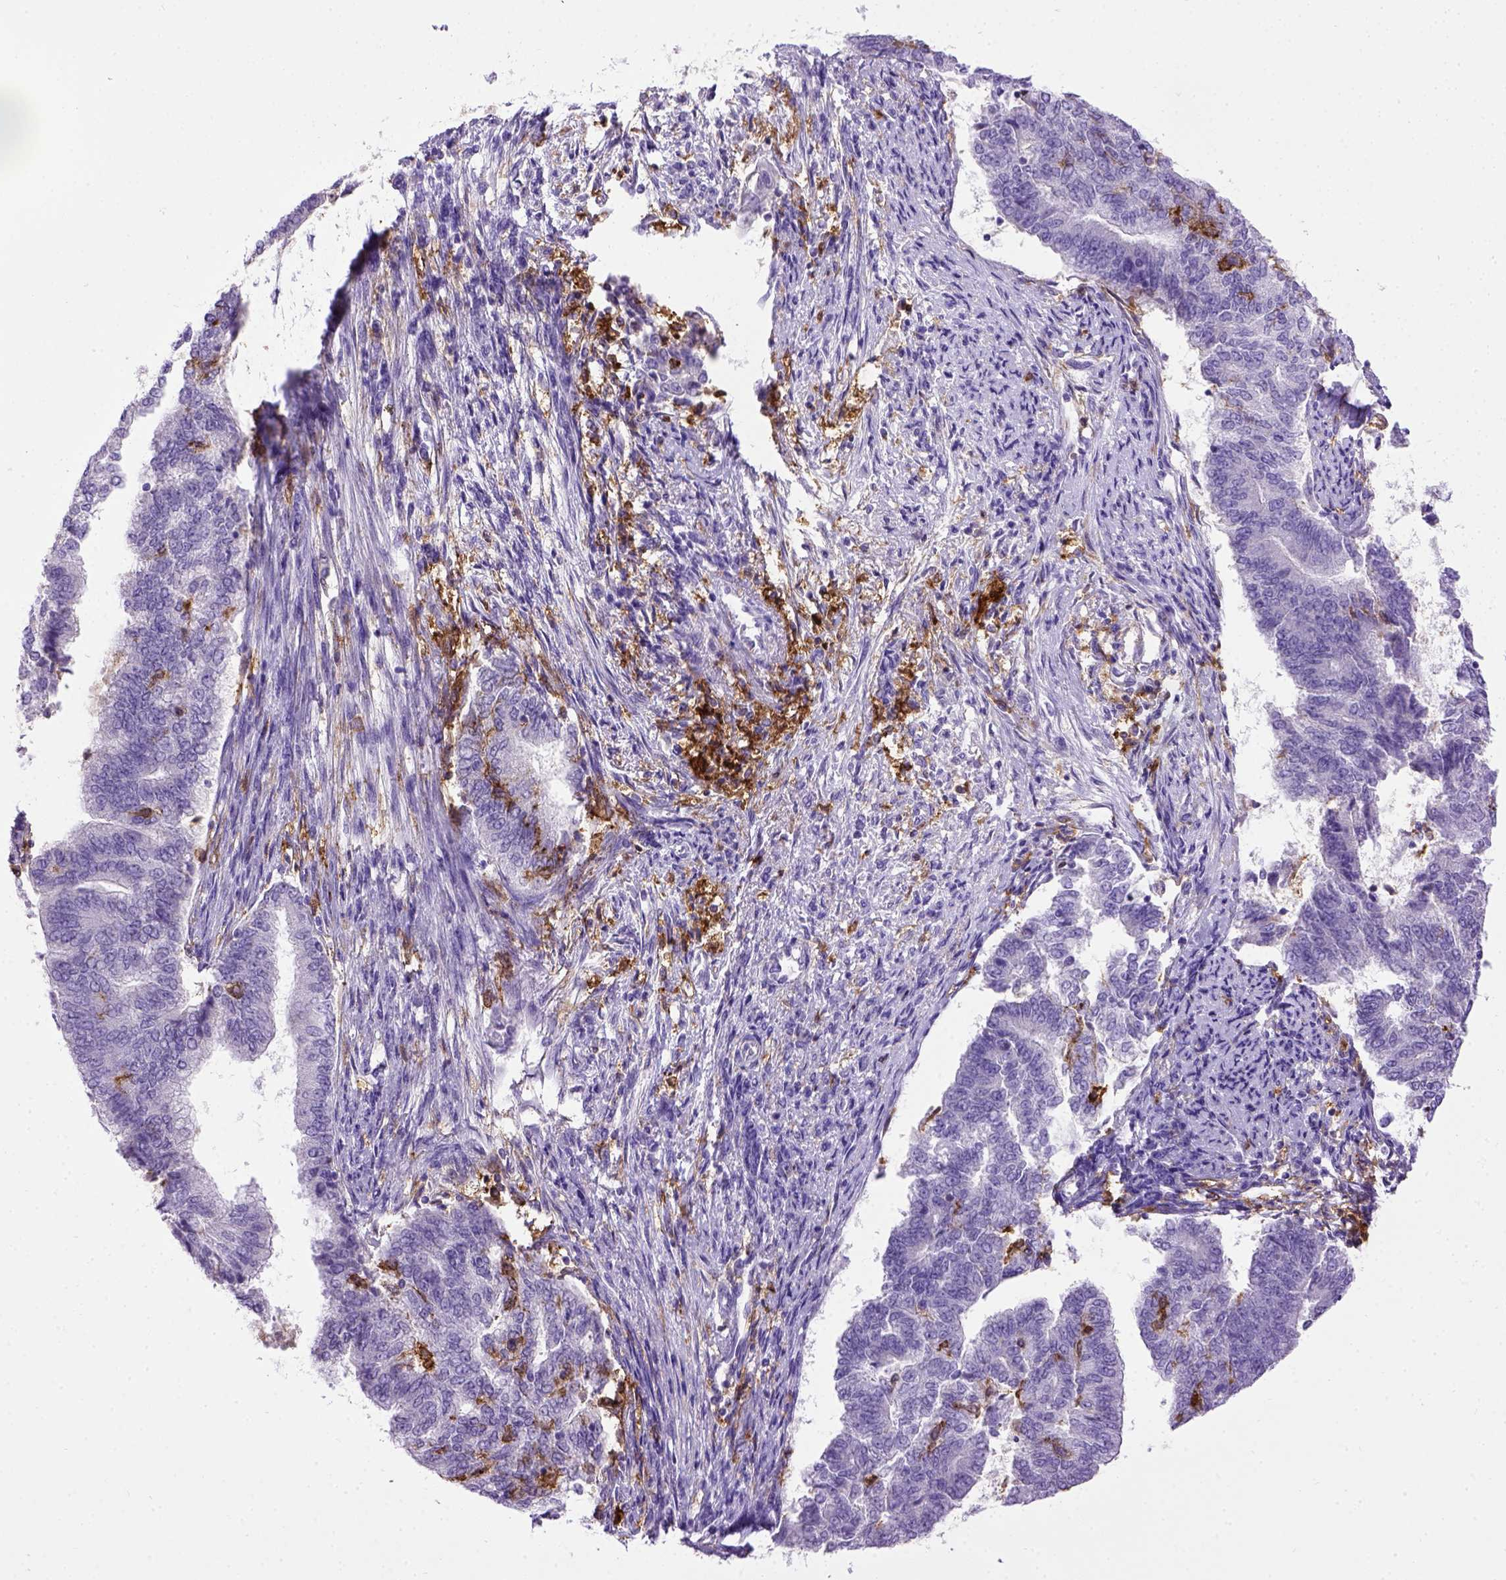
{"staining": {"intensity": "negative", "quantity": "none", "location": "none"}, "tissue": "endometrial cancer", "cell_type": "Tumor cells", "image_type": "cancer", "snomed": [{"axis": "morphology", "description": "Adenocarcinoma, NOS"}, {"axis": "topography", "description": "Endometrium"}], "caption": "The immunohistochemistry image has no significant expression in tumor cells of endometrial cancer (adenocarcinoma) tissue.", "gene": "ITGAX", "patient": {"sex": "female", "age": 65}}